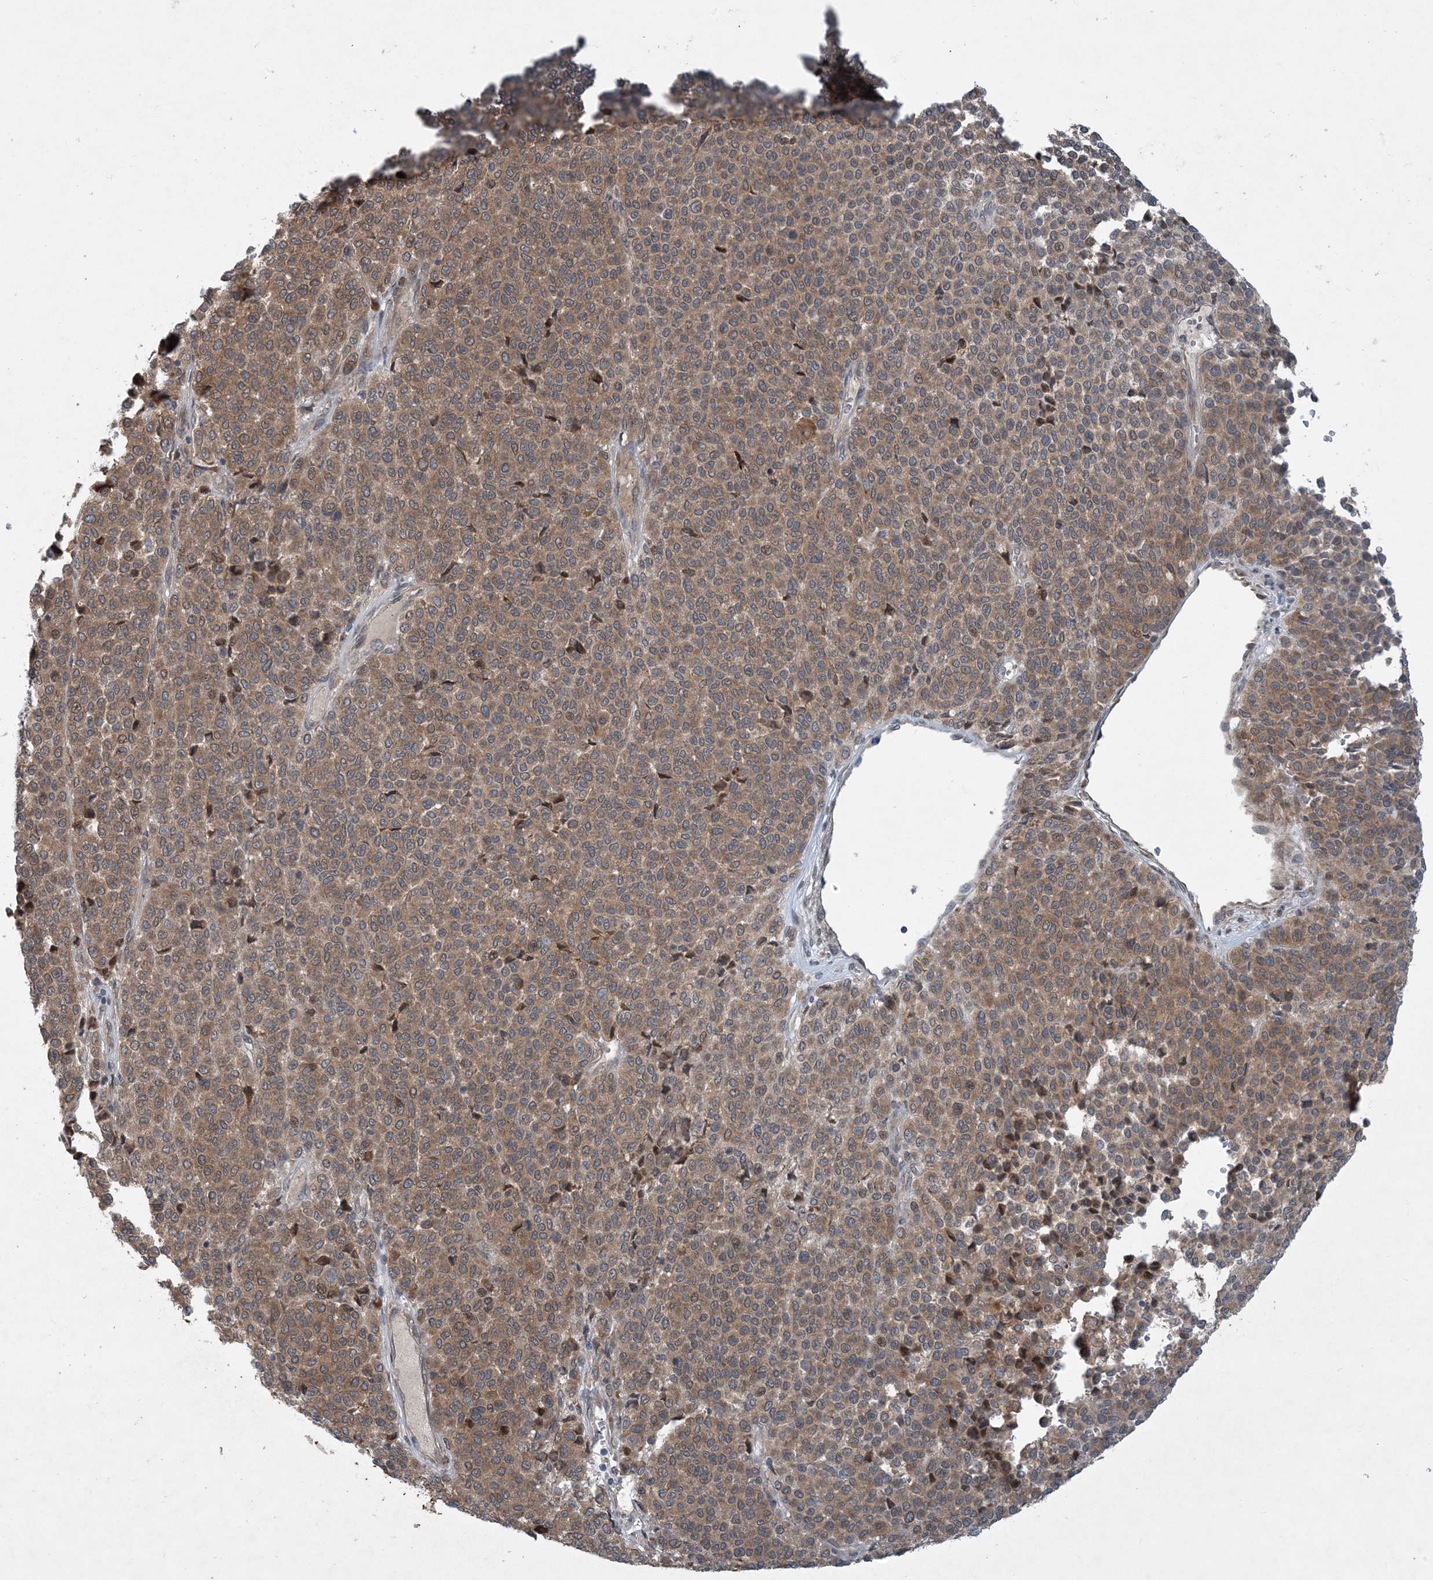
{"staining": {"intensity": "moderate", "quantity": ">75%", "location": "cytoplasmic/membranous"}, "tissue": "melanoma", "cell_type": "Tumor cells", "image_type": "cancer", "snomed": [{"axis": "morphology", "description": "Malignant melanoma, Metastatic site"}, {"axis": "topography", "description": "Pancreas"}], "caption": "An immunohistochemistry (IHC) histopathology image of neoplastic tissue is shown. Protein staining in brown shows moderate cytoplasmic/membranous positivity in melanoma within tumor cells.", "gene": "PHOSPHO2", "patient": {"sex": "female", "age": 30}}